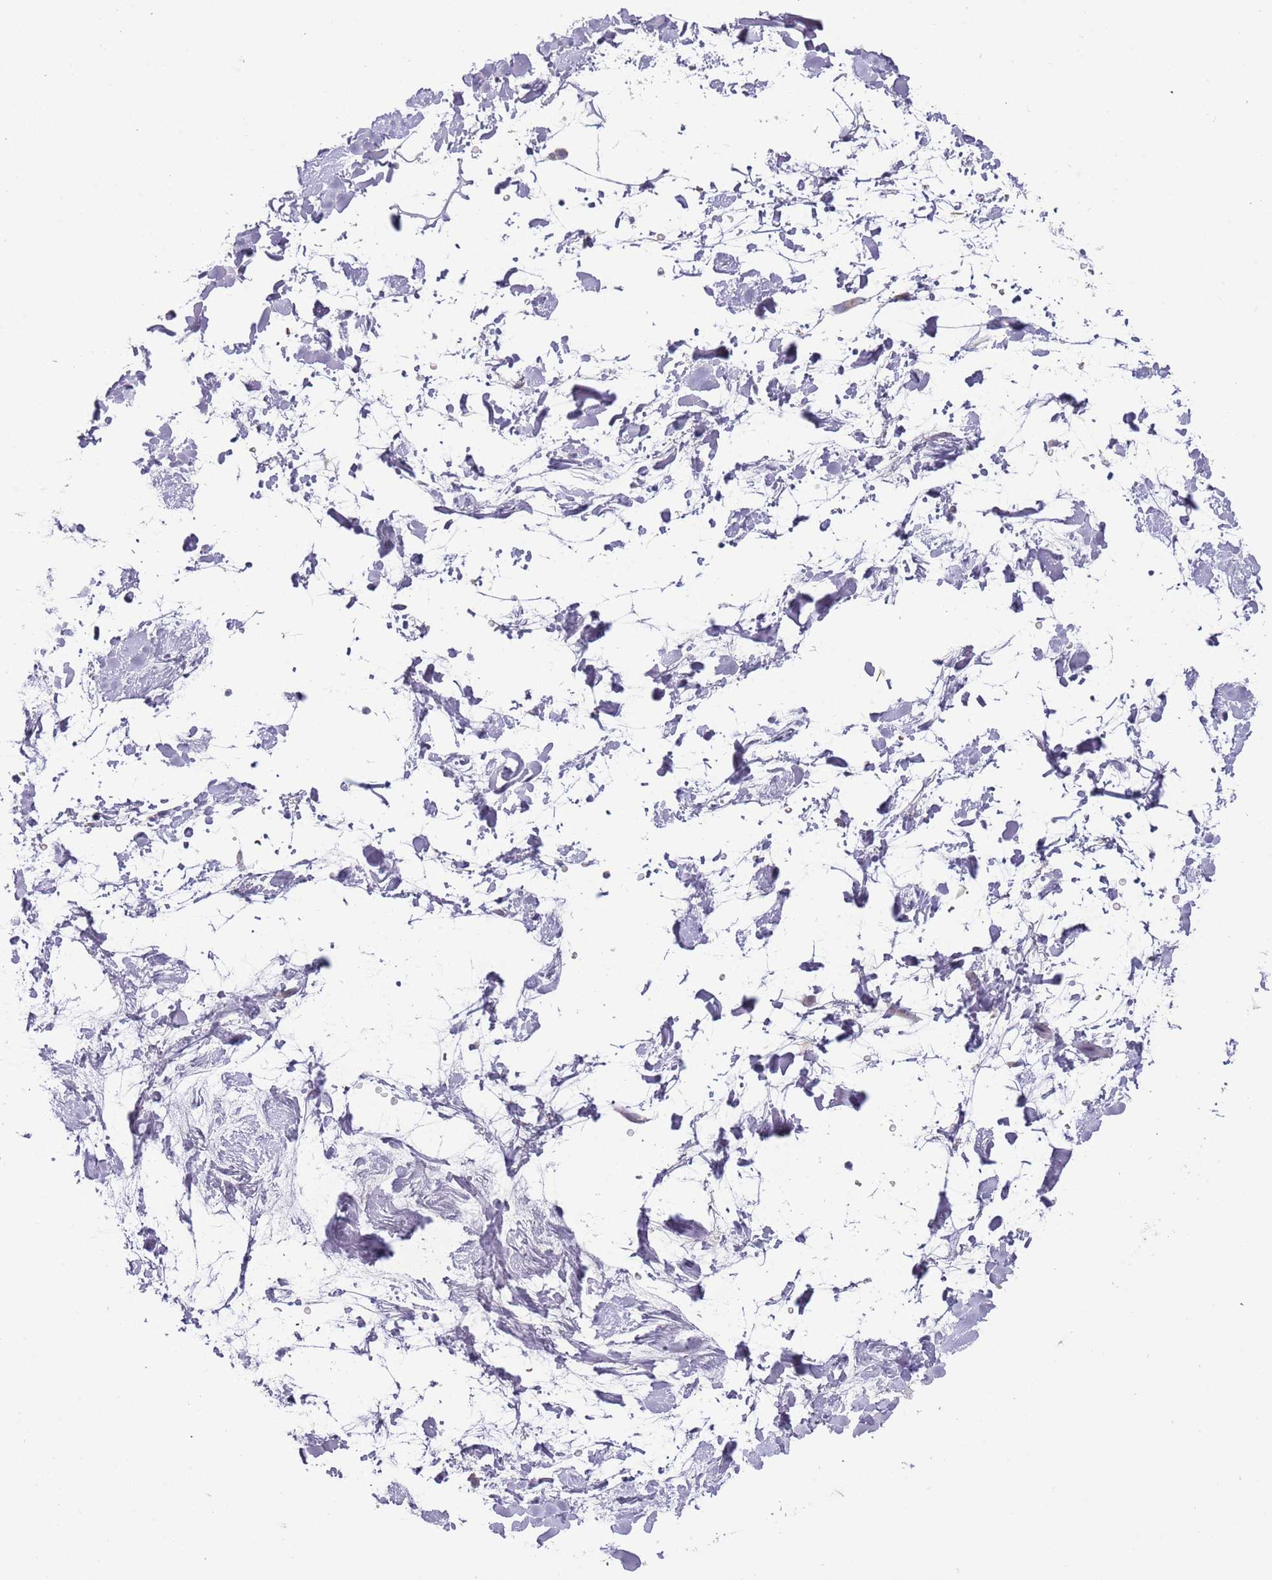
{"staining": {"intensity": "negative", "quantity": "none", "location": "none"}, "tissue": "soft tissue", "cell_type": "Fibroblasts", "image_type": "normal", "snomed": [{"axis": "morphology", "description": "Normal tissue, NOS"}, {"axis": "topography", "description": "Soft tissue"}], "caption": "Soft tissue stained for a protein using immunohistochemistry (IHC) demonstrates no positivity fibroblasts.", "gene": "PRAC1", "patient": {"sex": "male", "age": 72}}